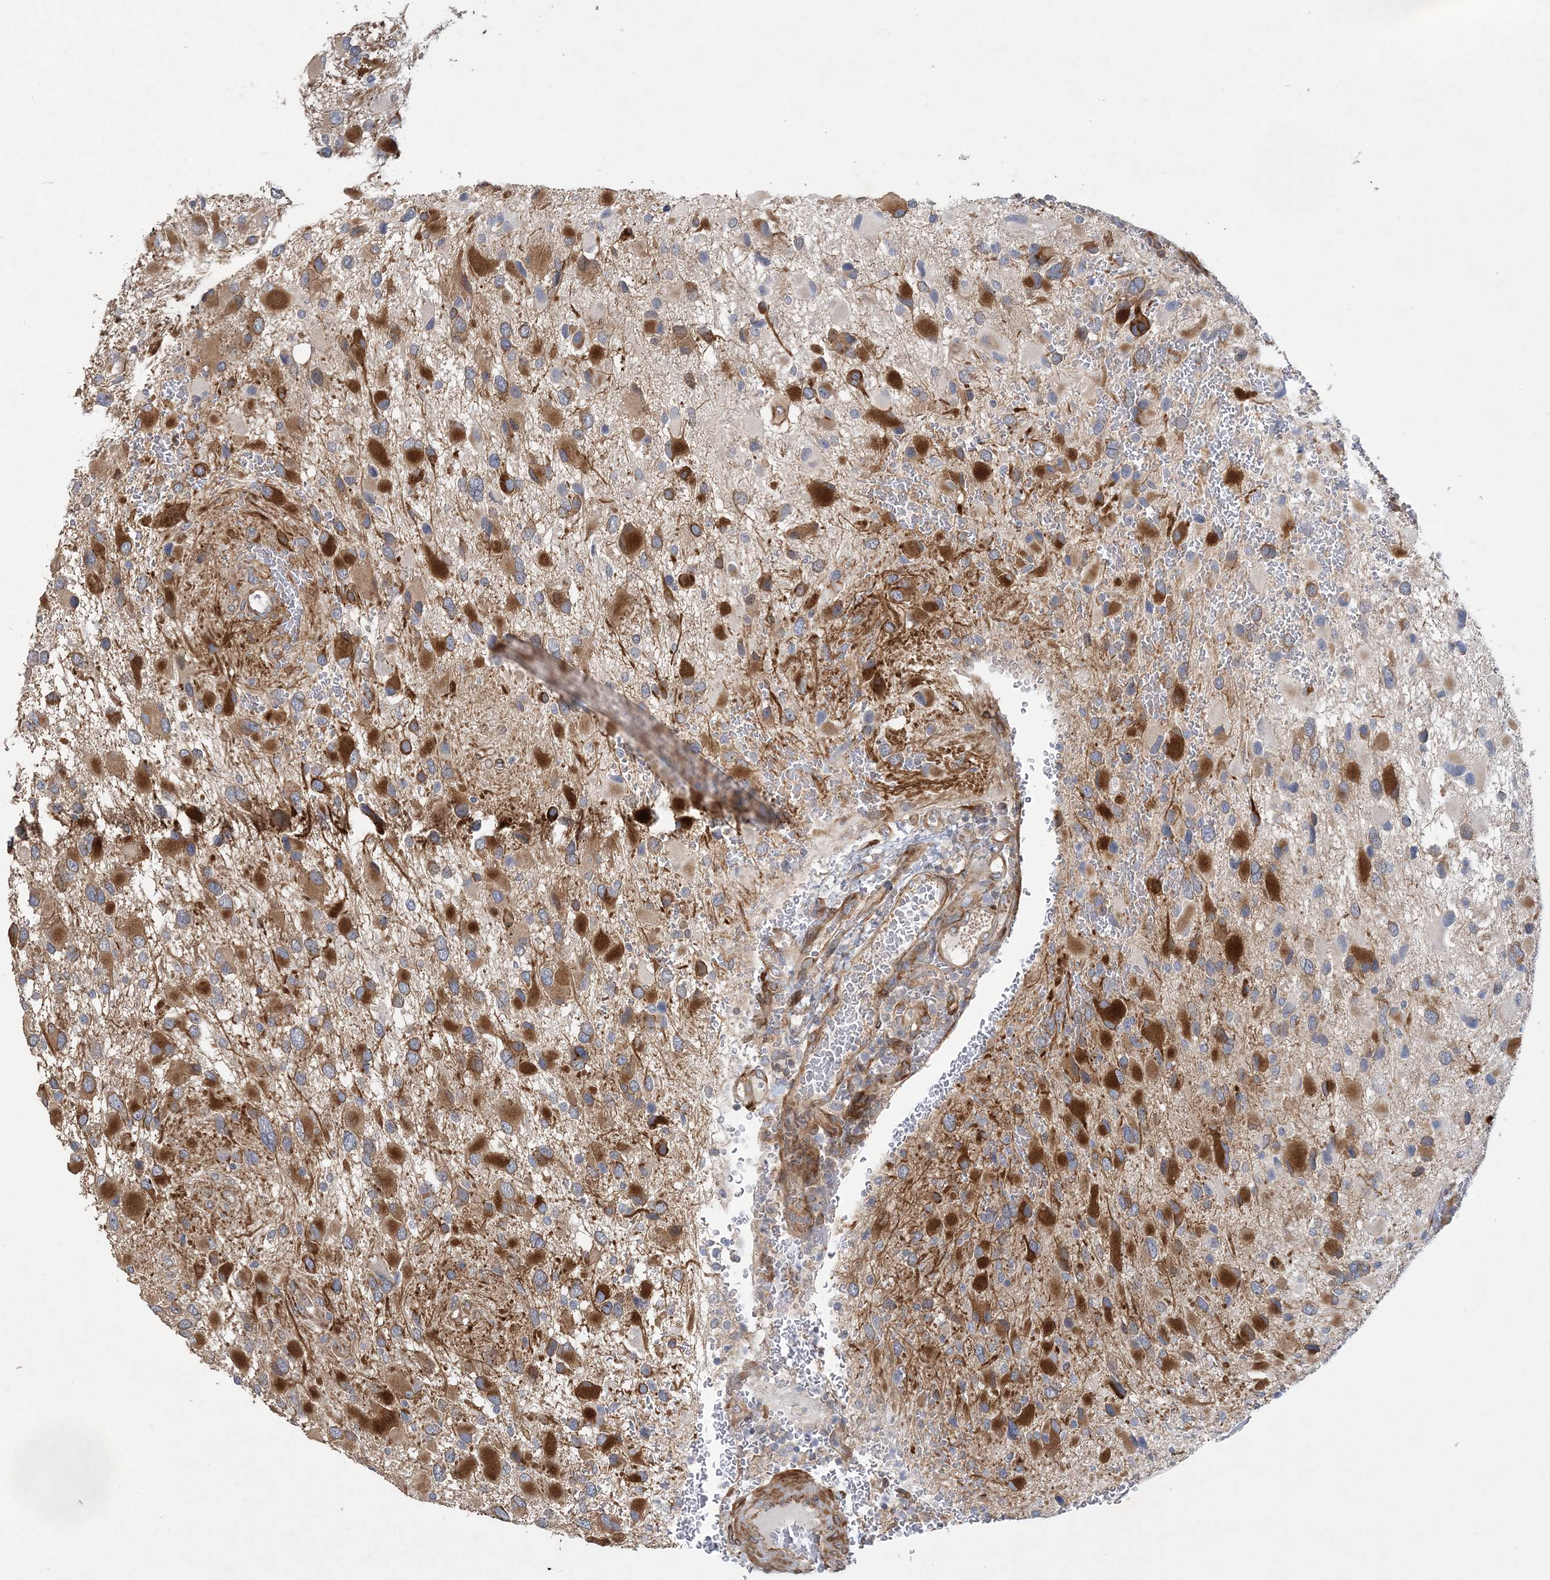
{"staining": {"intensity": "strong", "quantity": "25%-75%", "location": "cytoplasmic/membranous"}, "tissue": "glioma", "cell_type": "Tumor cells", "image_type": "cancer", "snomed": [{"axis": "morphology", "description": "Glioma, malignant, High grade"}, {"axis": "topography", "description": "Brain"}], "caption": "Glioma was stained to show a protein in brown. There is high levels of strong cytoplasmic/membranous staining in about 25%-75% of tumor cells.", "gene": "MAP4K5", "patient": {"sex": "male", "age": 53}}